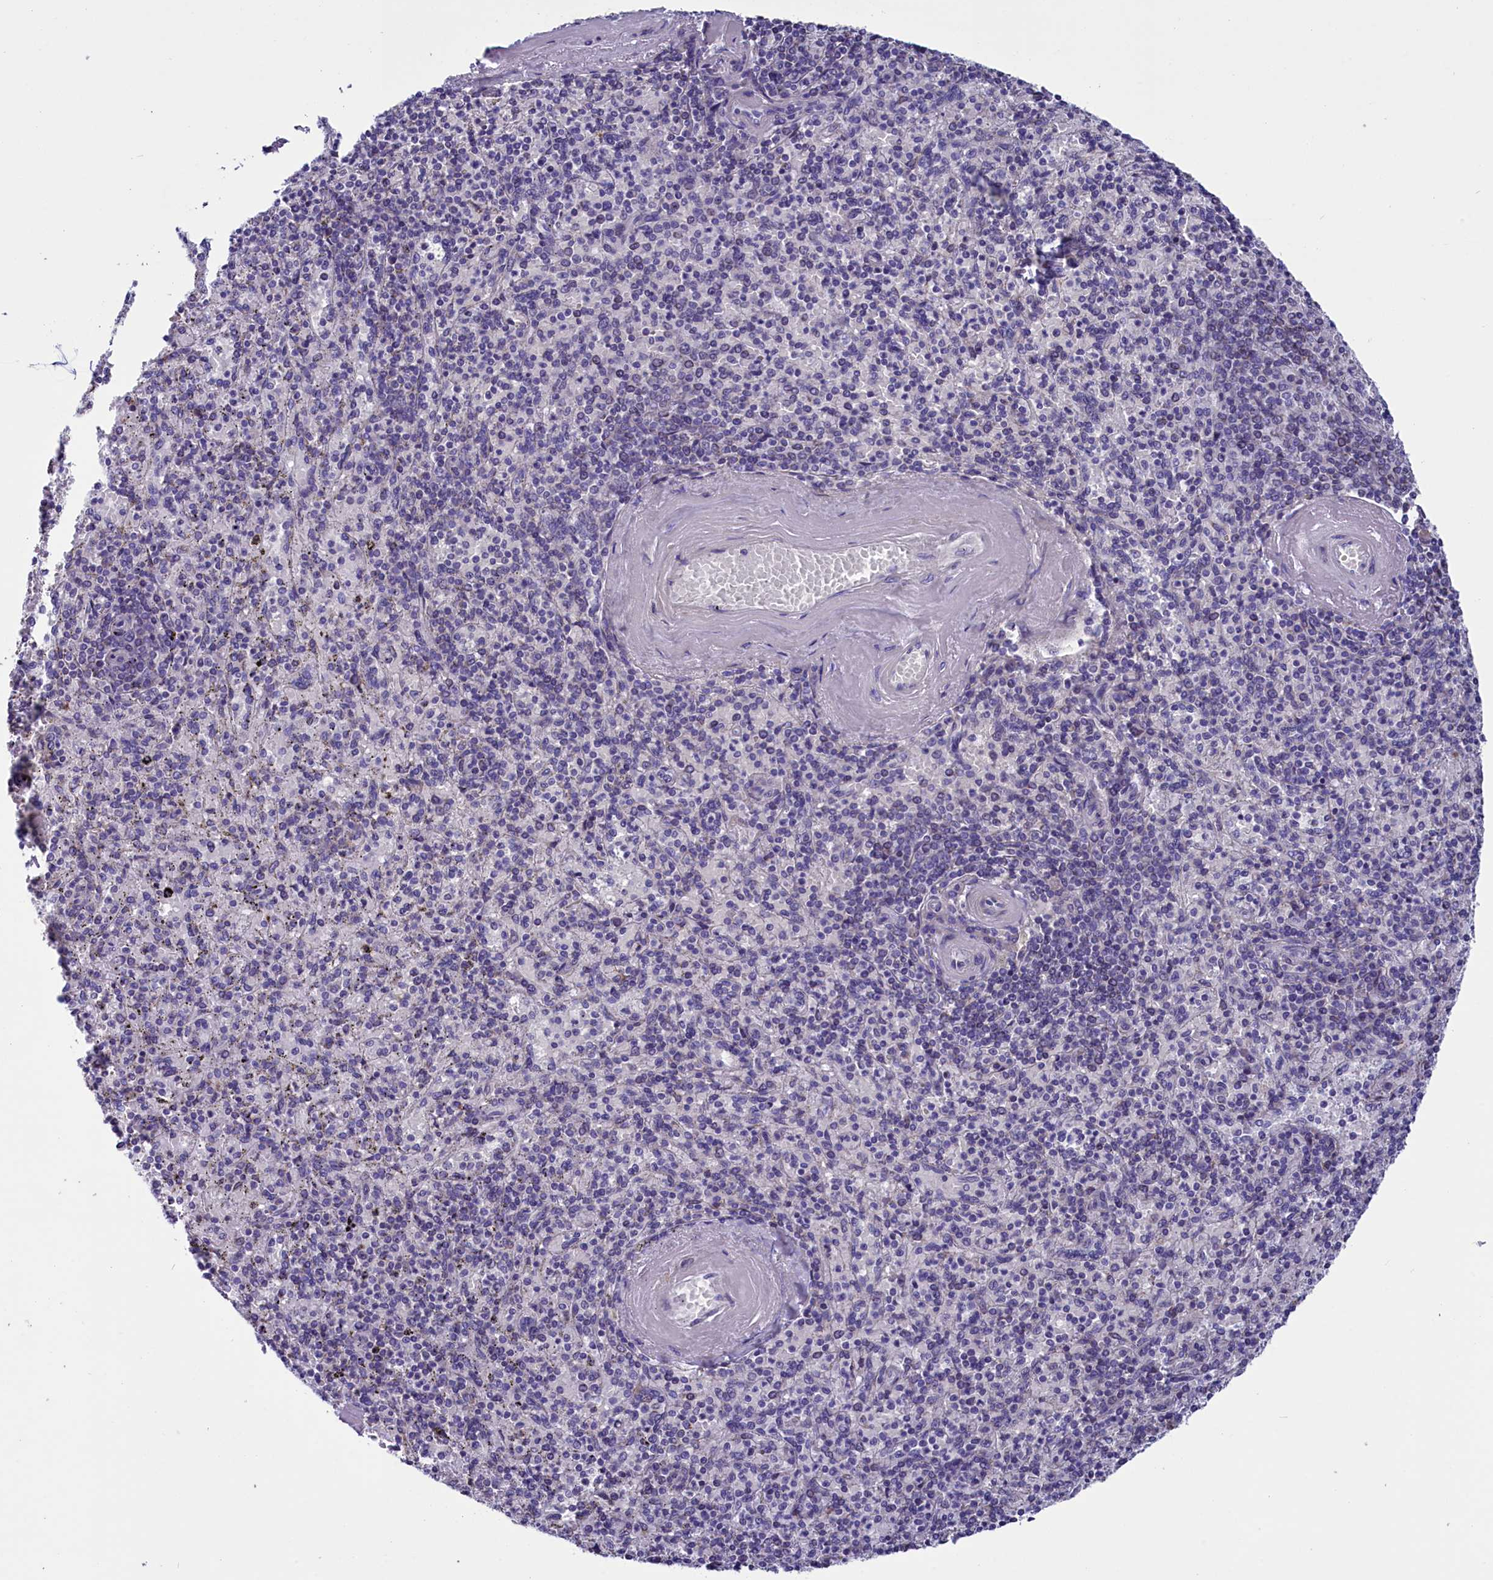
{"staining": {"intensity": "negative", "quantity": "none", "location": "none"}, "tissue": "spleen", "cell_type": "Cells in red pulp", "image_type": "normal", "snomed": [{"axis": "morphology", "description": "Normal tissue, NOS"}, {"axis": "topography", "description": "Spleen"}], "caption": "A micrograph of spleen stained for a protein exhibits no brown staining in cells in red pulp.", "gene": "SCD5", "patient": {"sex": "male", "age": 82}}